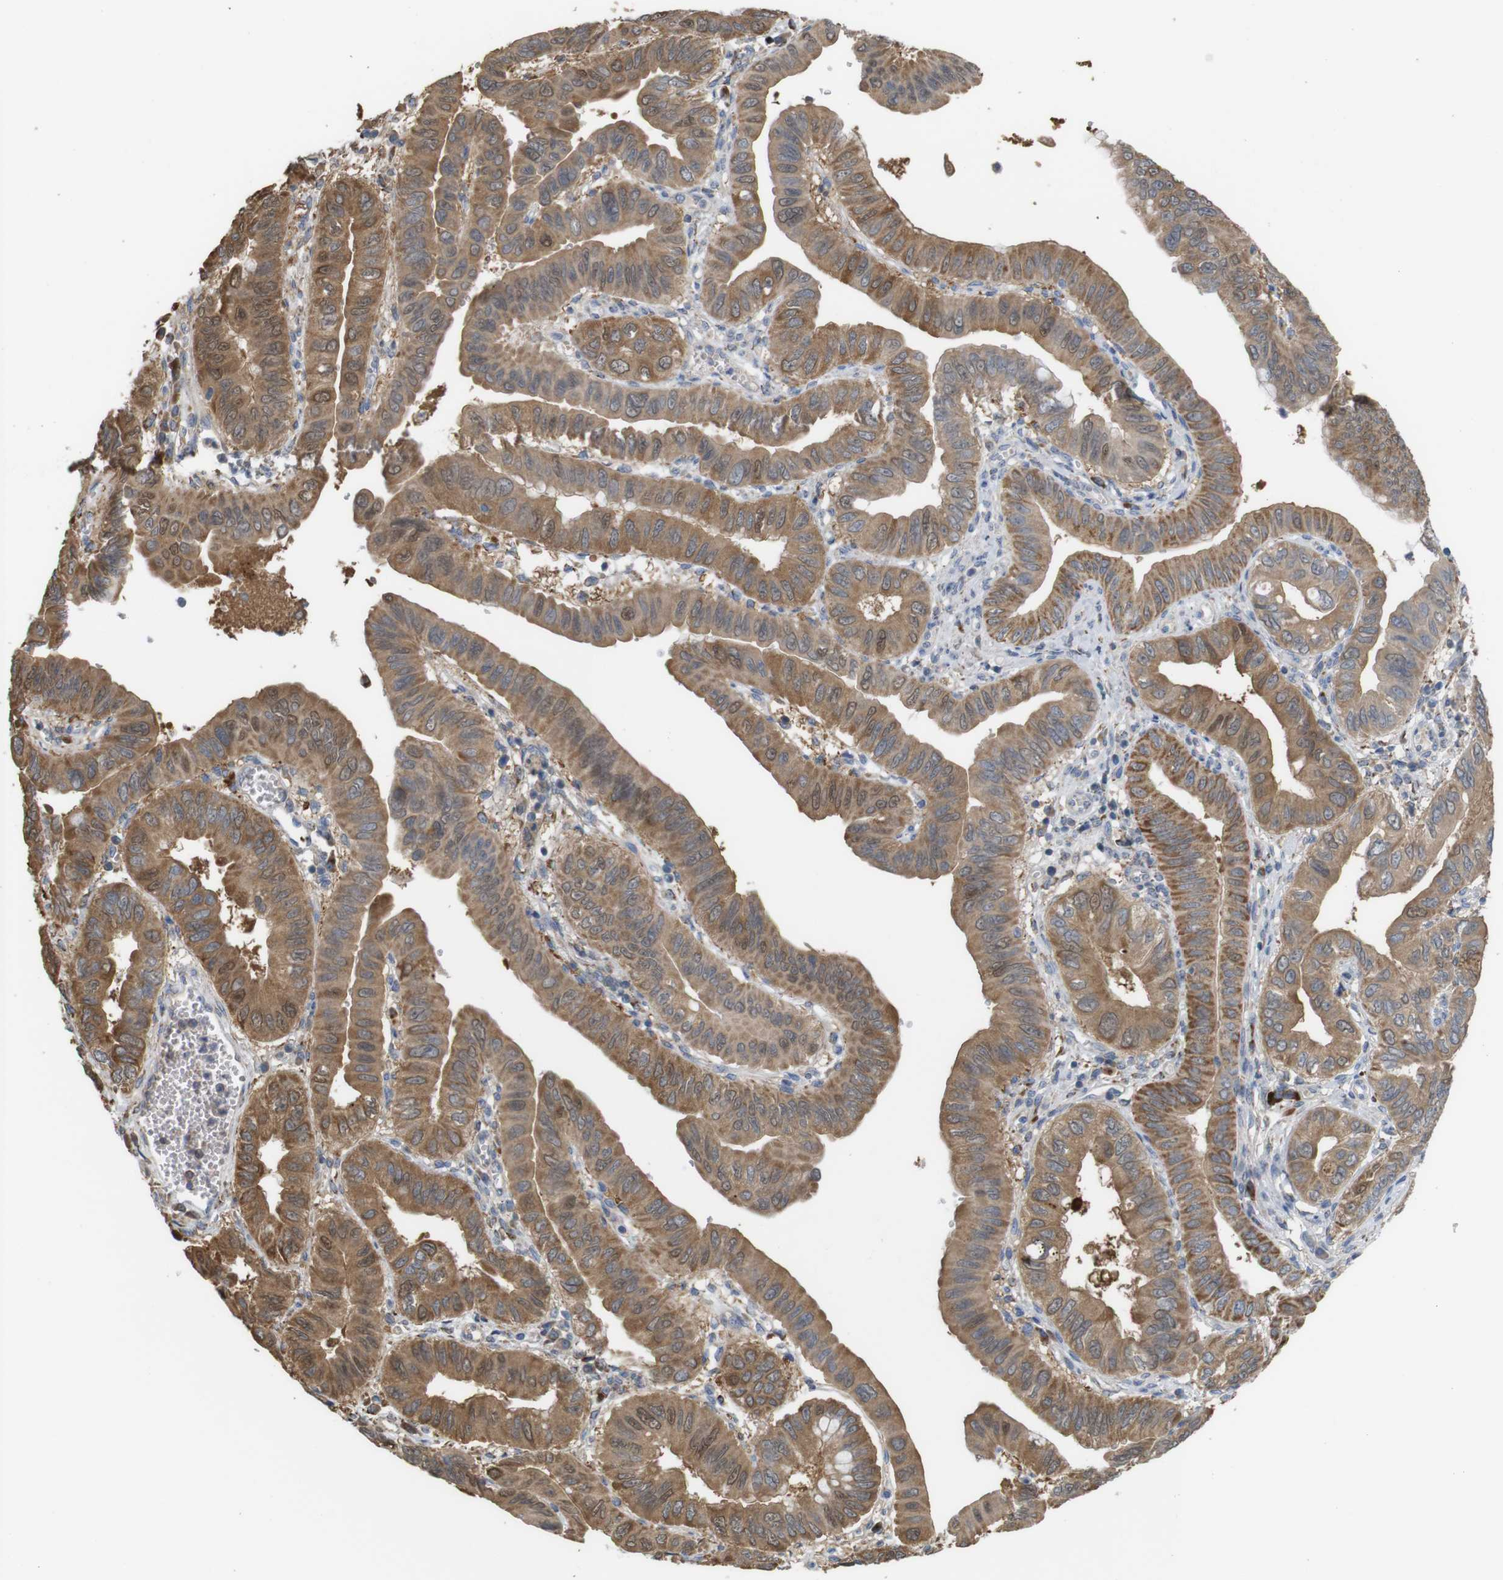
{"staining": {"intensity": "moderate", "quantity": ">75%", "location": "cytoplasmic/membranous"}, "tissue": "pancreatic cancer", "cell_type": "Tumor cells", "image_type": "cancer", "snomed": [{"axis": "morphology", "description": "Normal tissue, NOS"}, {"axis": "topography", "description": "Lymph node"}], "caption": "This is an image of immunohistochemistry (IHC) staining of pancreatic cancer, which shows moderate staining in the cytoplasmic/membranous of tumor cells.", "gene": "PTPRR", "patient": {"sex": "male", "age": 50}}